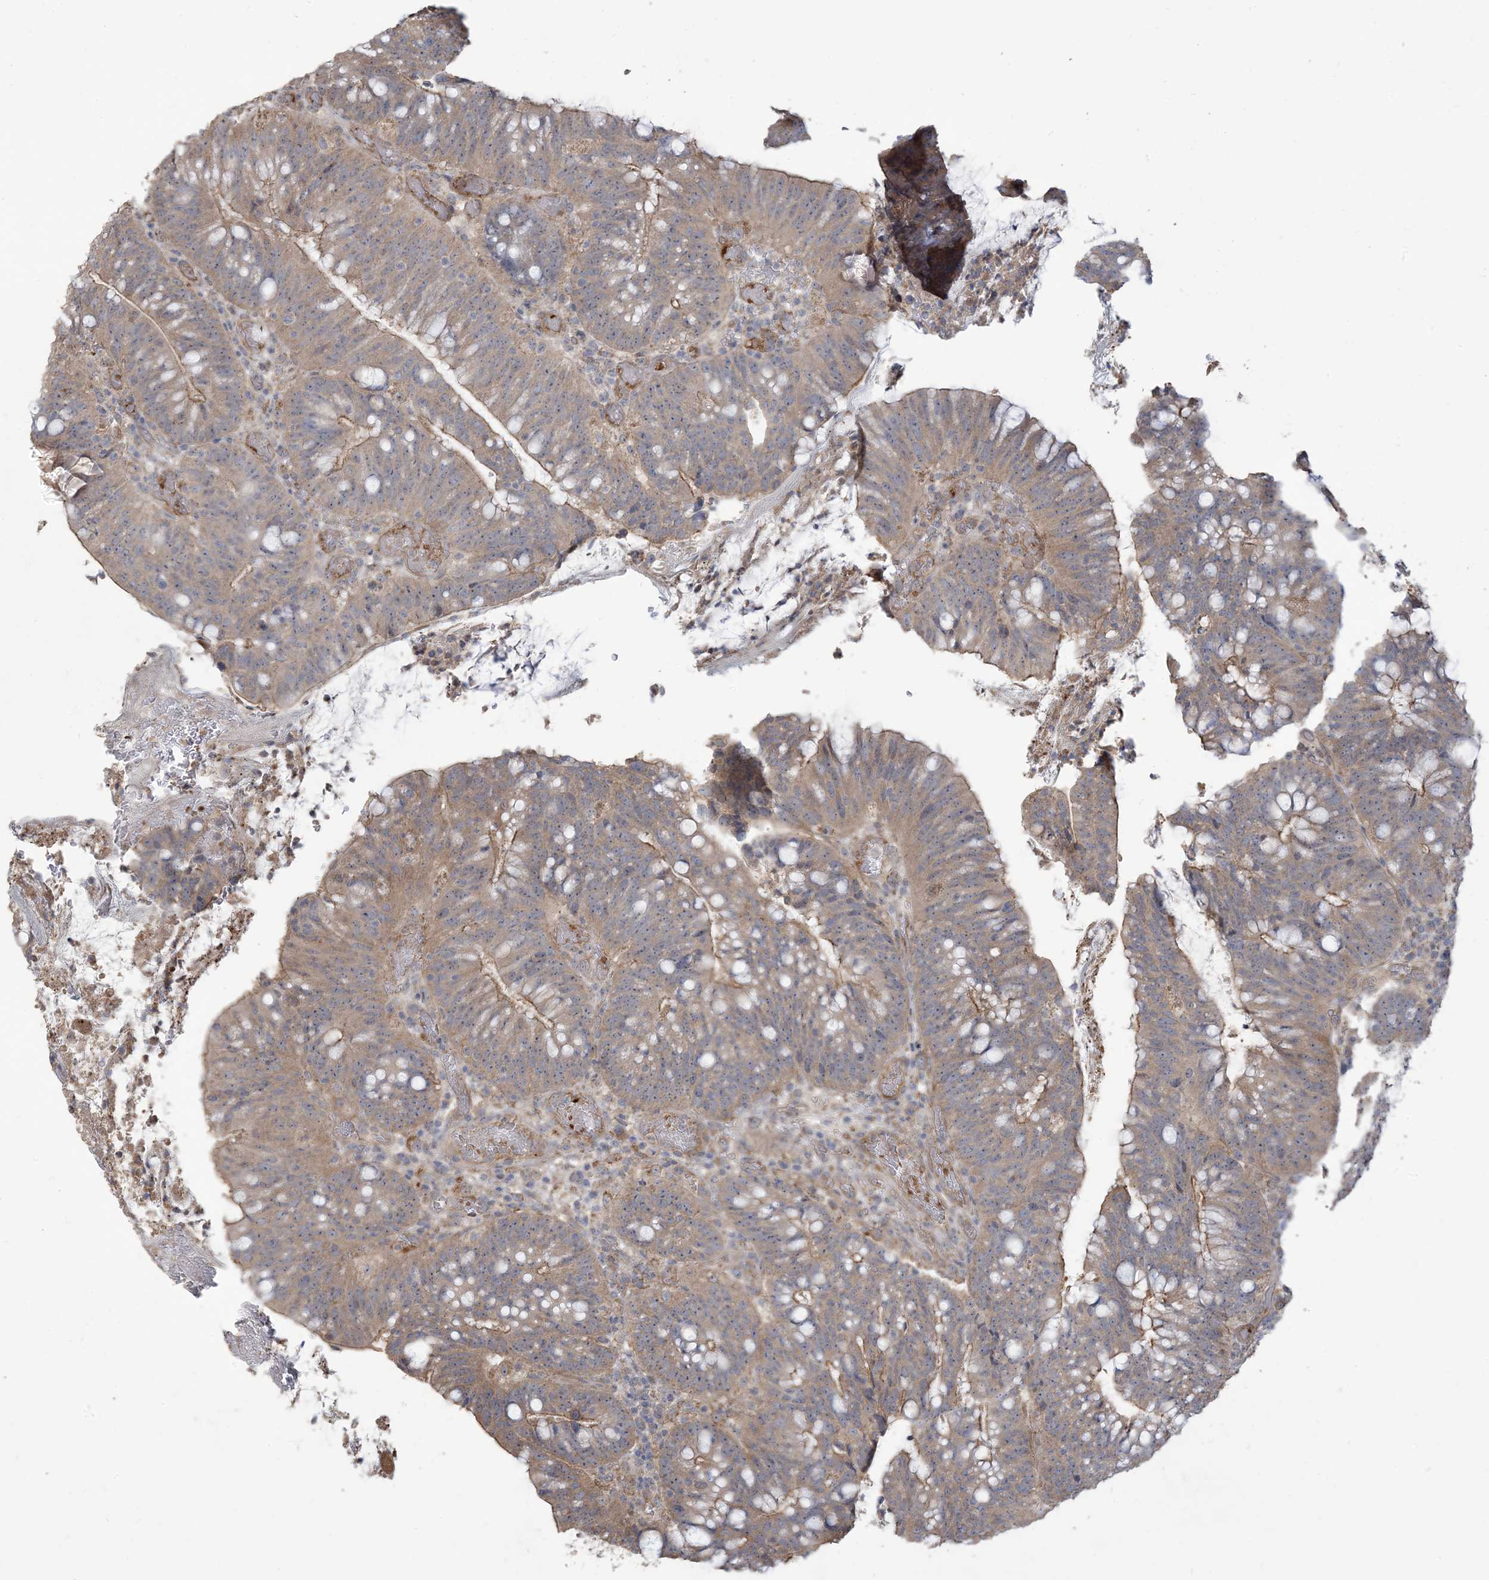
{"staining": {"intensity": "moderate", "quantity": "<25%", "location": "cytoplasmic/membranous"}, "tissue": "colorectal cancer", "cell_type": "Tumor cells", "image_type": "cancer", "snomed": [{"axis": "morphology", "description": "Adenocarcinoma, NOS"}, {"axis": "topography", "description": "Colon"}], "caption": "DAB immunohistochemical staining of human colorectal cancer reveals moderate cytoplasmic/membranous protein positivity in approximately <25% of tumor cells. (Stains: DAB (3,3'-diaminobenzidine) in brown, nuclei in blue, Microscopy: brightfield microscopy at high magnification).", "gene": "KLHL18", "patient": {"sex": "female", "age": 66}}